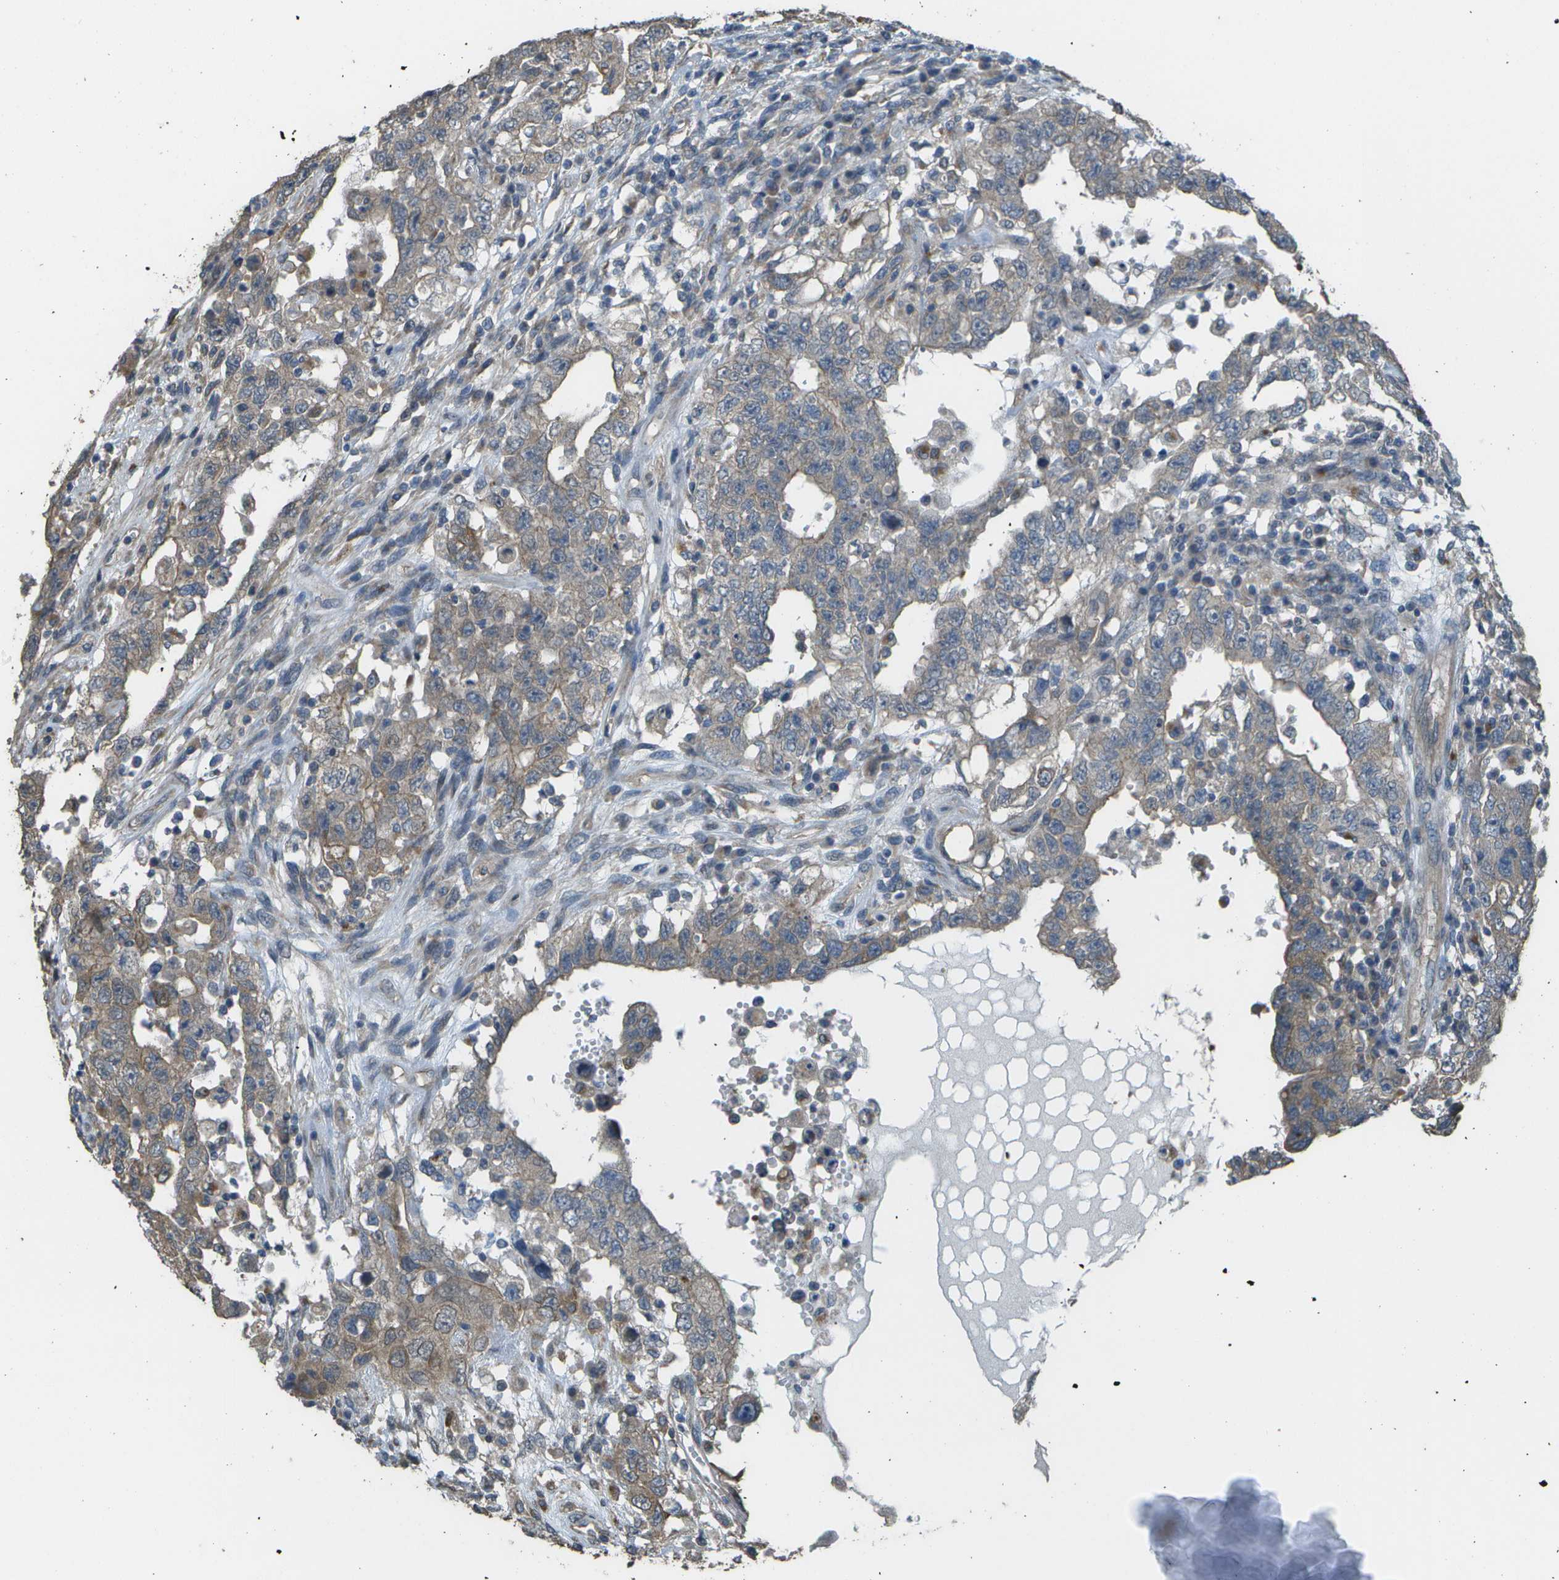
{"staining": {"intensity": "weak", "quantity": "25%-75%", "location": "cytoplasmic/membranous"}, "tissue": "testis cancer", "cell_type": "Tumor cells", "image_type": "cancer", "snomed": [{"axis": "morphology", "description": "Carcinoma, Embryonal, NOS"}, {"axis": "topography", "description": "Testis"}], "caption": "High-power microscopy captured an immunohistochemistry (IHC) image of embryonal carcinoma (testis), revealing weak cytoplasmic/membranous staining in about 25%-75% of tumor cells.", "gene": "CLNS1A", "patient": {"sex": "male", "age": 26}}